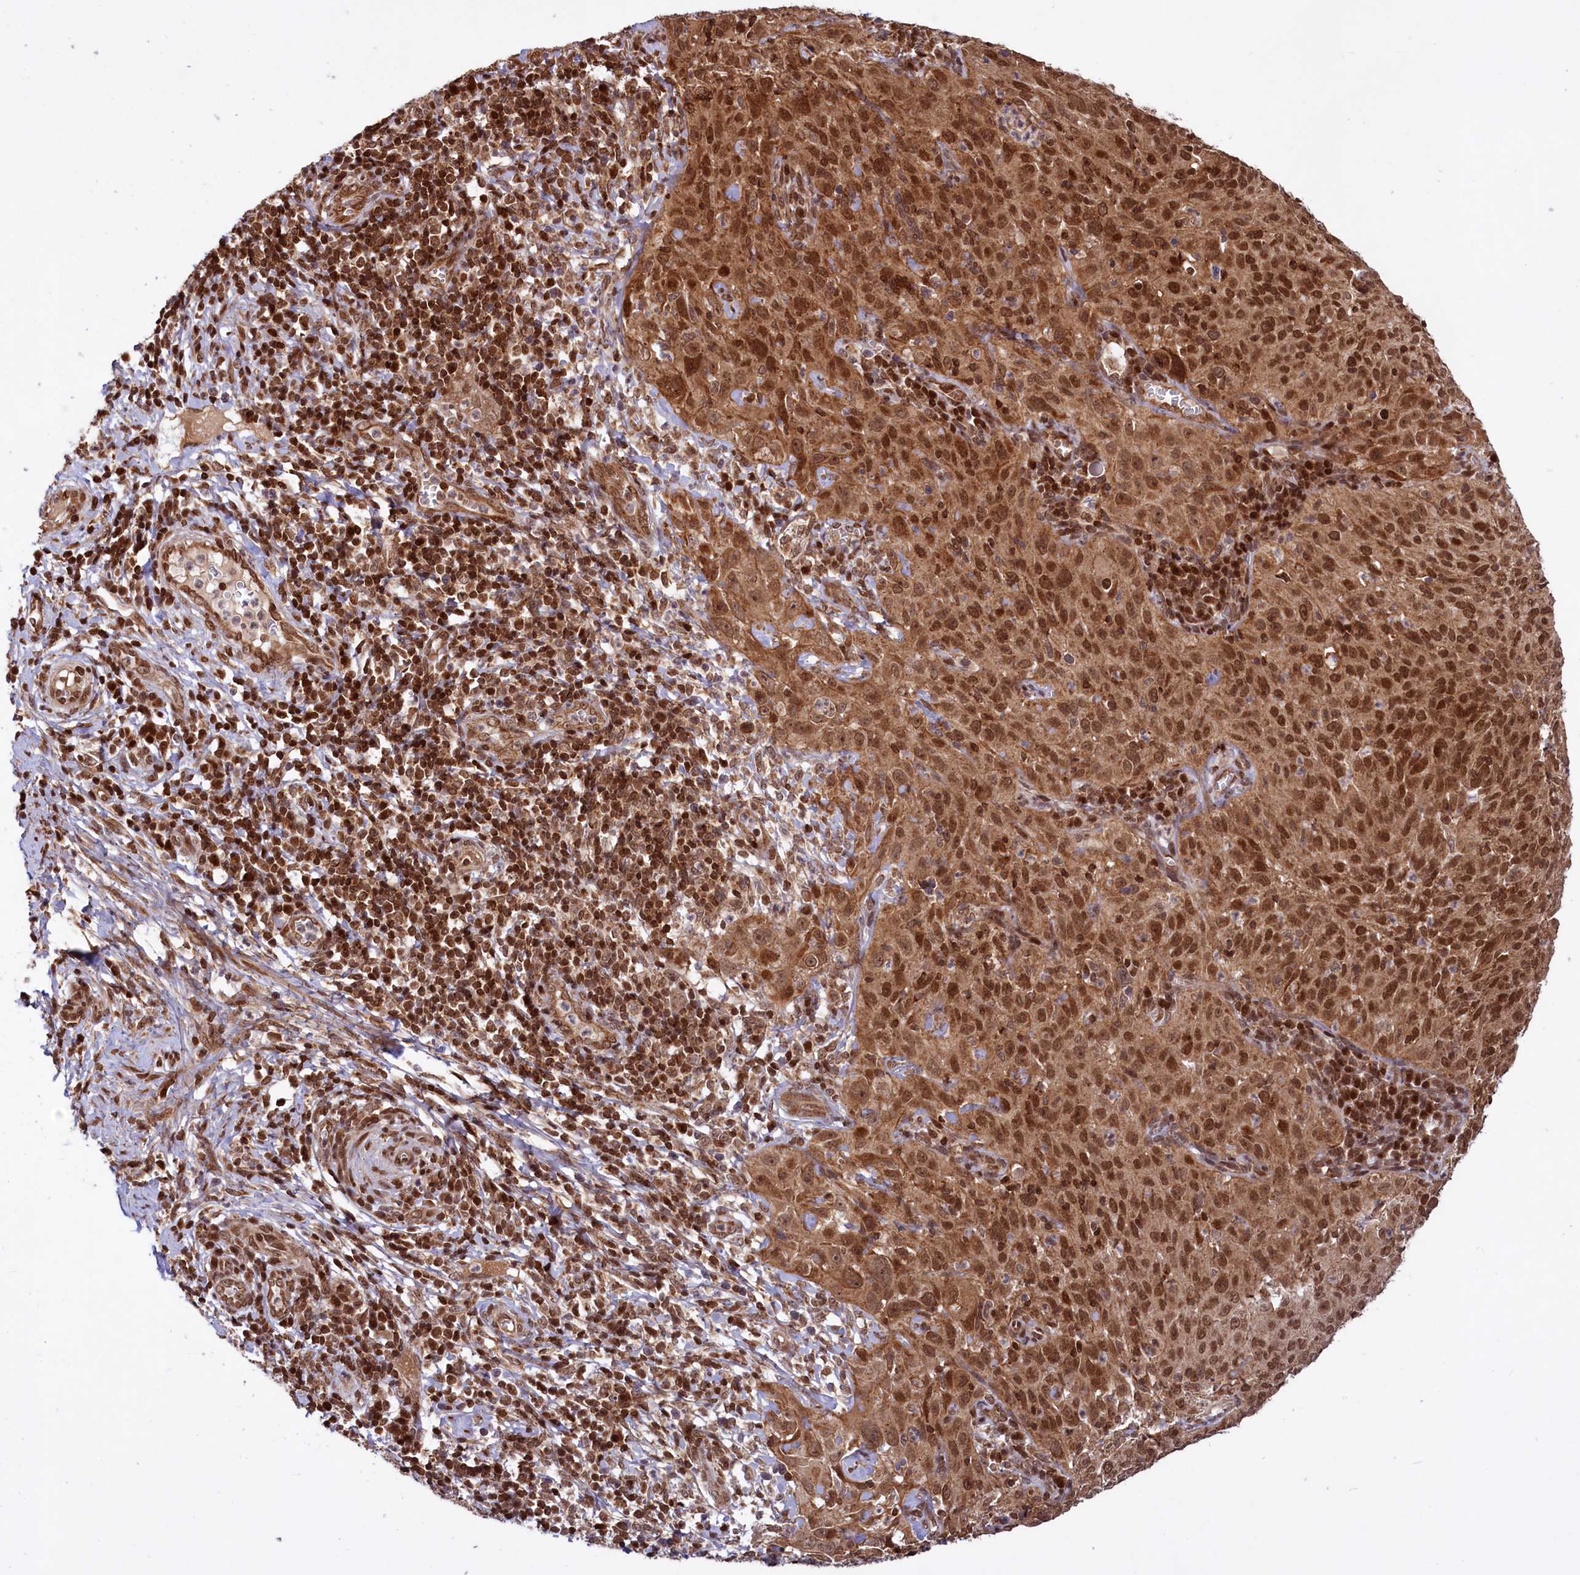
{"staining": {"intensity": "strong", "quantity": ">75%", "location": "cytoplasmic/membranous,nuclear"}, "tissue": "cervical cancer", "cell_type": "Tumor cells", "image_type": "cancer", "snomed": [{"axis": "morphology", "description": "Squamous cell carcinoma, NOS"}, {"axis": "topography", "description": "Cervix"}], "caption": "High-magnification brightfield microscopy of cervical cancer (squamous cell carcinoma) stained with DAB (brown) and counterstained with hematoxylin (blue). tumor cells exhibit strong cytoplasmic/membranous and nuclear expression is identified in about>75% of cells.", "gene": "PHC3", "patient": {"sex": "female", "age": 31}}